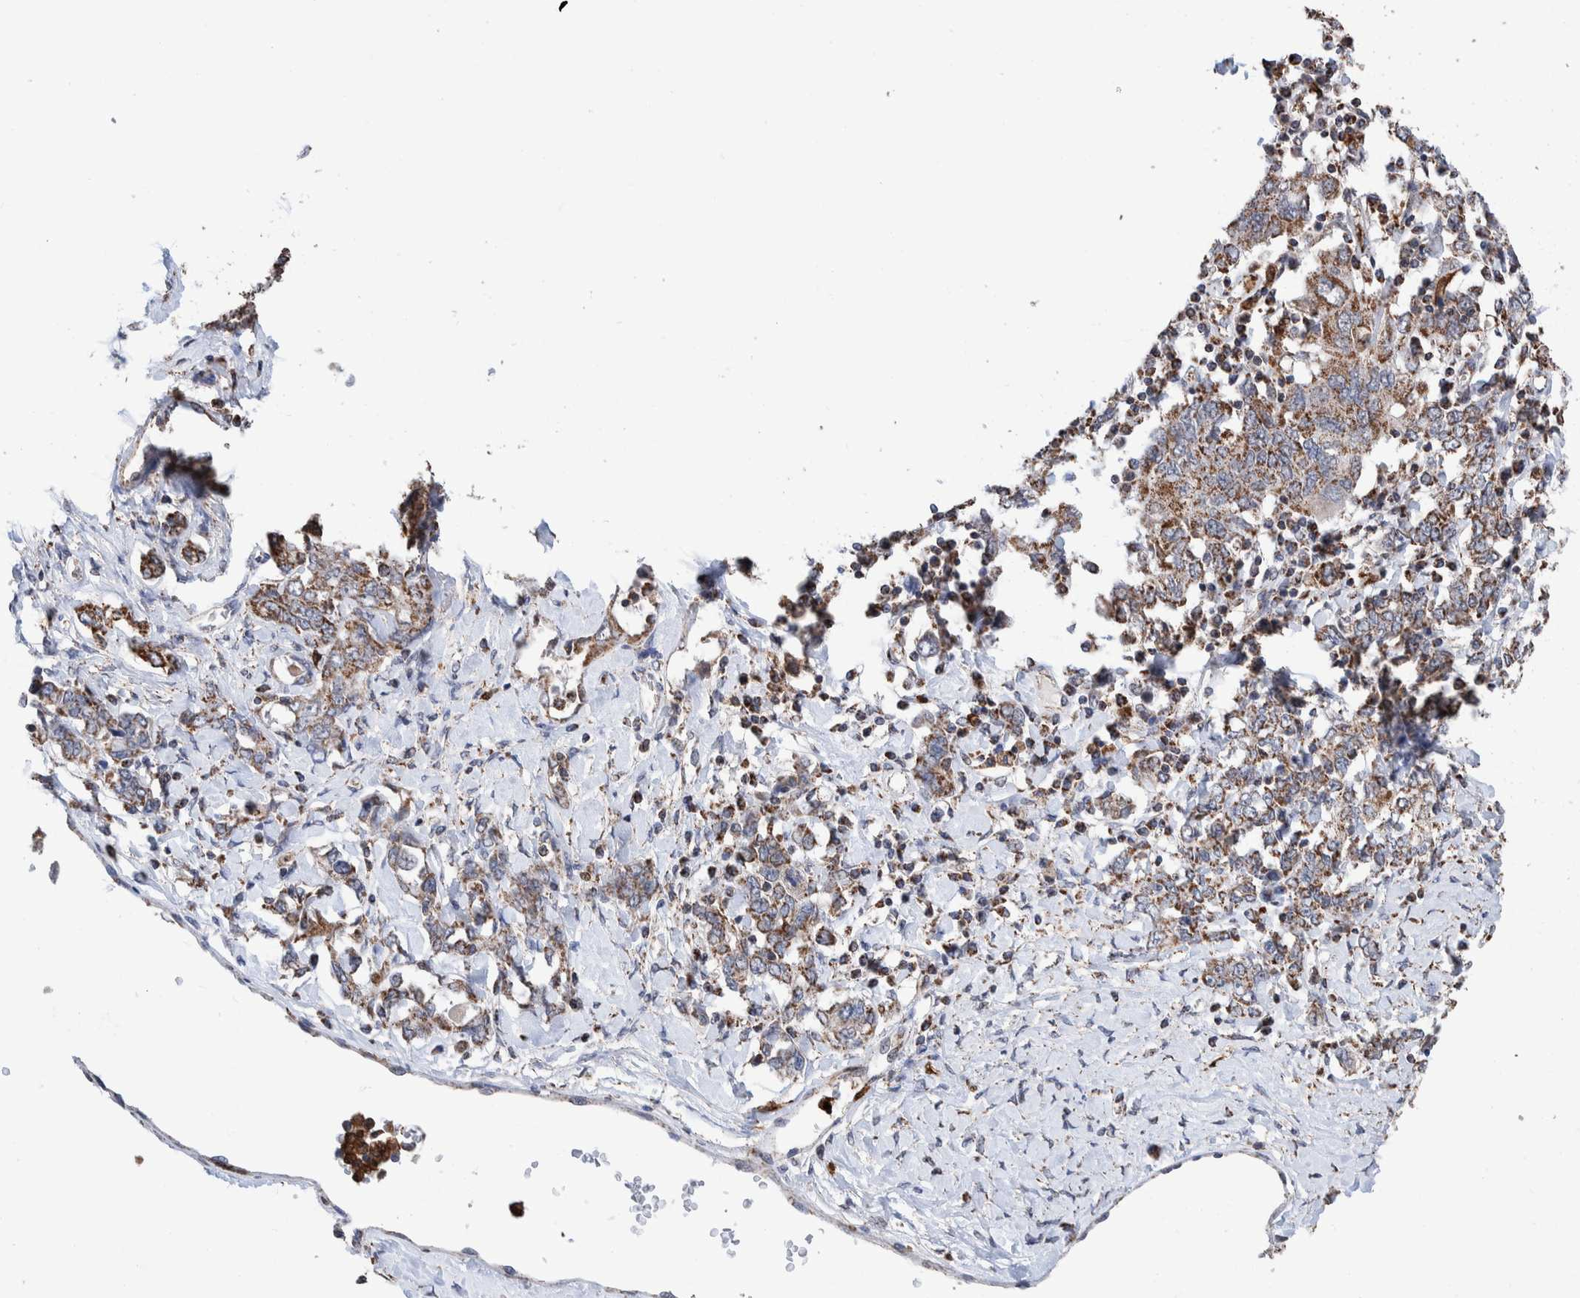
{"staining": {"intensity": "moderate", "quantity": "25%-75%", "location": "cytoplasmic/membranous"}, "tissue": "ovarian cancer", "cell_type": "Tumor cells", "image_type": "cancer", "snomed": [{"axis": "morphology", "description": "Carcinoma, endometroid"}, {"axis": "topography", "description": "Ovary"}], "caption": "Approximately 25%-75% of tumor cells in human ovarian cancer reveal moderate cytoplasmic/membranous protein staining as visualized by brown immunohistochemical staining.", "gene": "DECR1", "patient": {"sex": "female", "age": 62}}